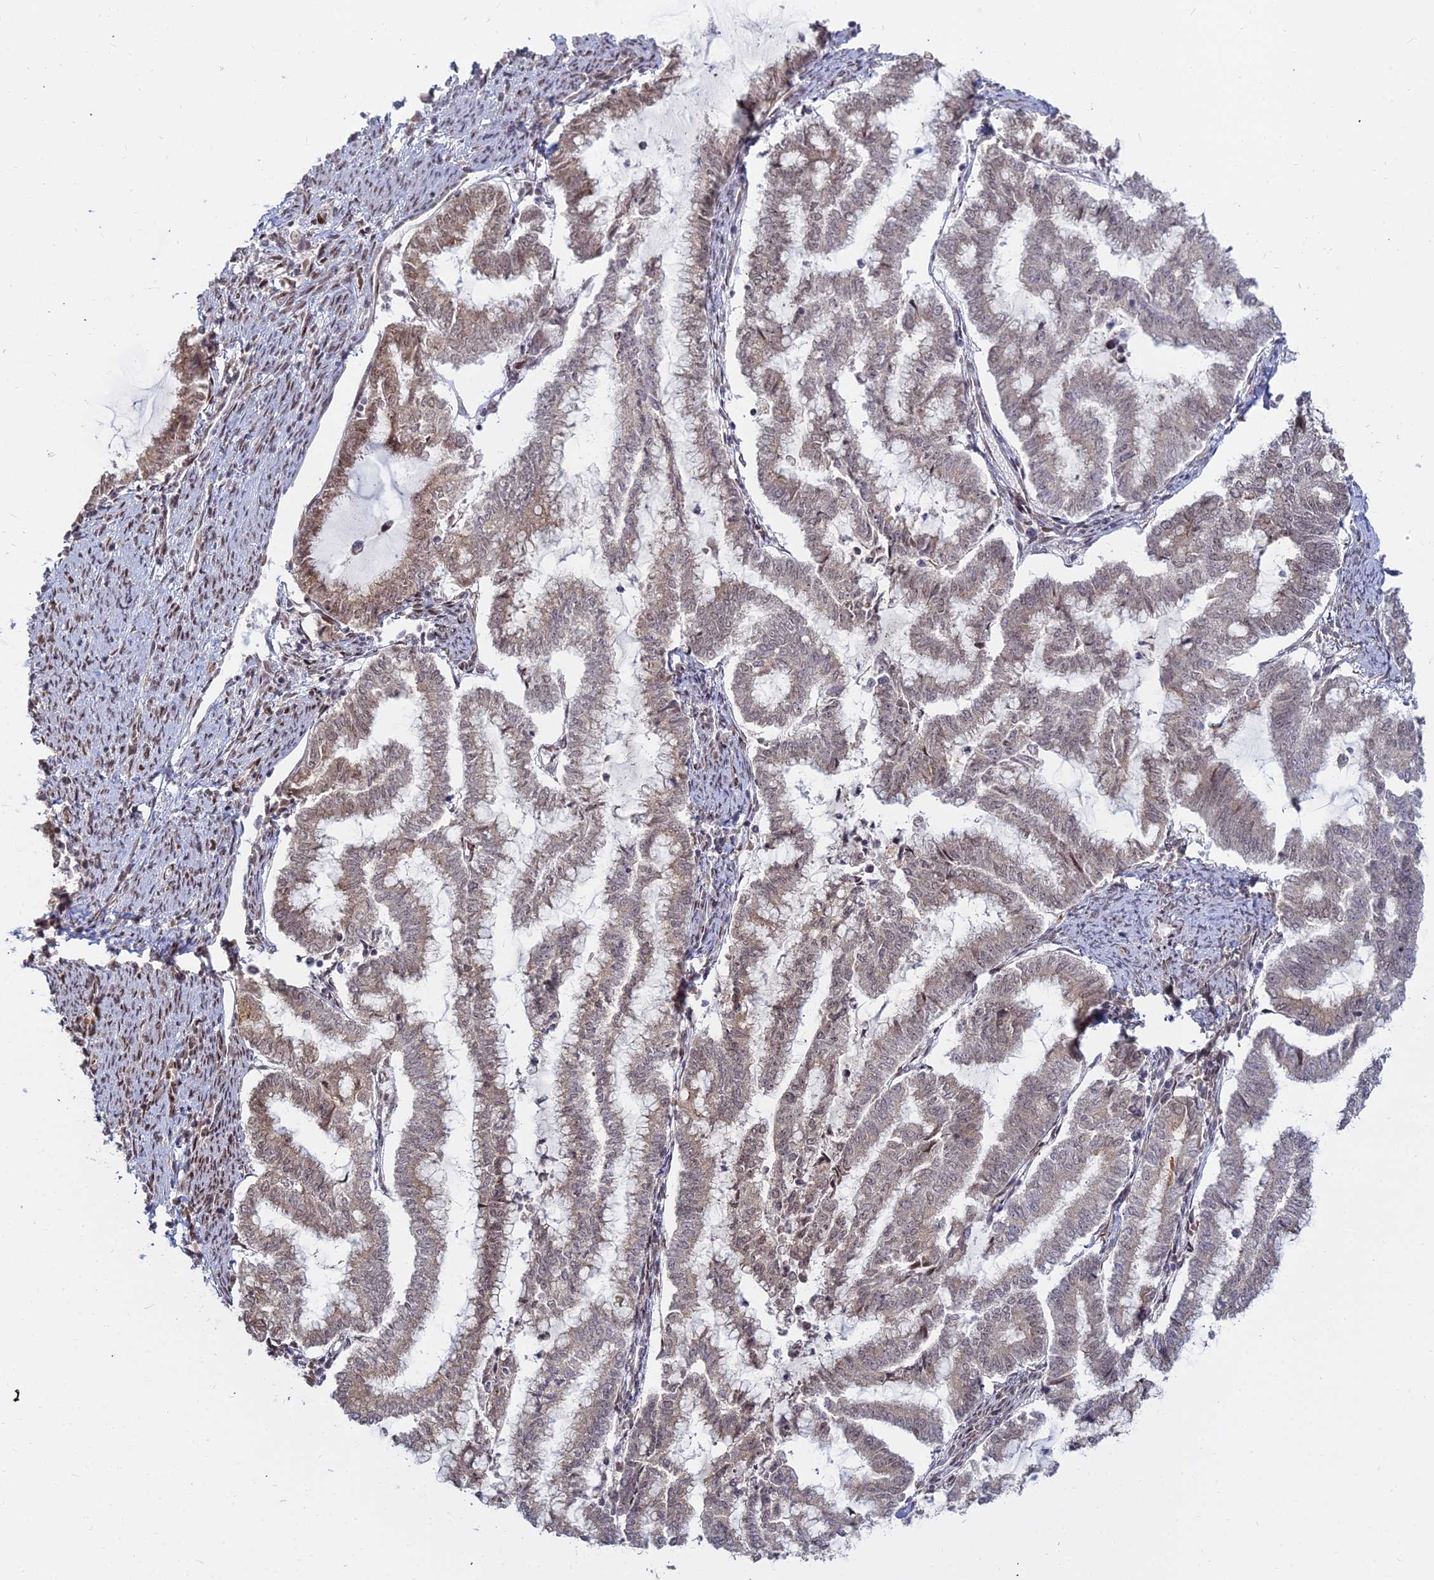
{"staining": {"intensity": "weak", "quantity": ">75%", "location": "cytoplasmic/membranous,nuclear"}, "tissue": "endometrial cancer", "cell_type": "Tumor cells", "image_type": "cancer", "snomed": [{"axis": "morphology", "description": "Adenocarcinoma, NOS"}, {"axis": "topography", "description": "Endometrium"}], "caption": "The histopathology image exhibits staining of endometrial cancer (adenocarcinoma), revealing weak cytoplasmic/membranous and nuclear protein expression (brown color) within tumor cells.", "gene": "ABCA2", "patient": {"sex": "female", "age": 79}}